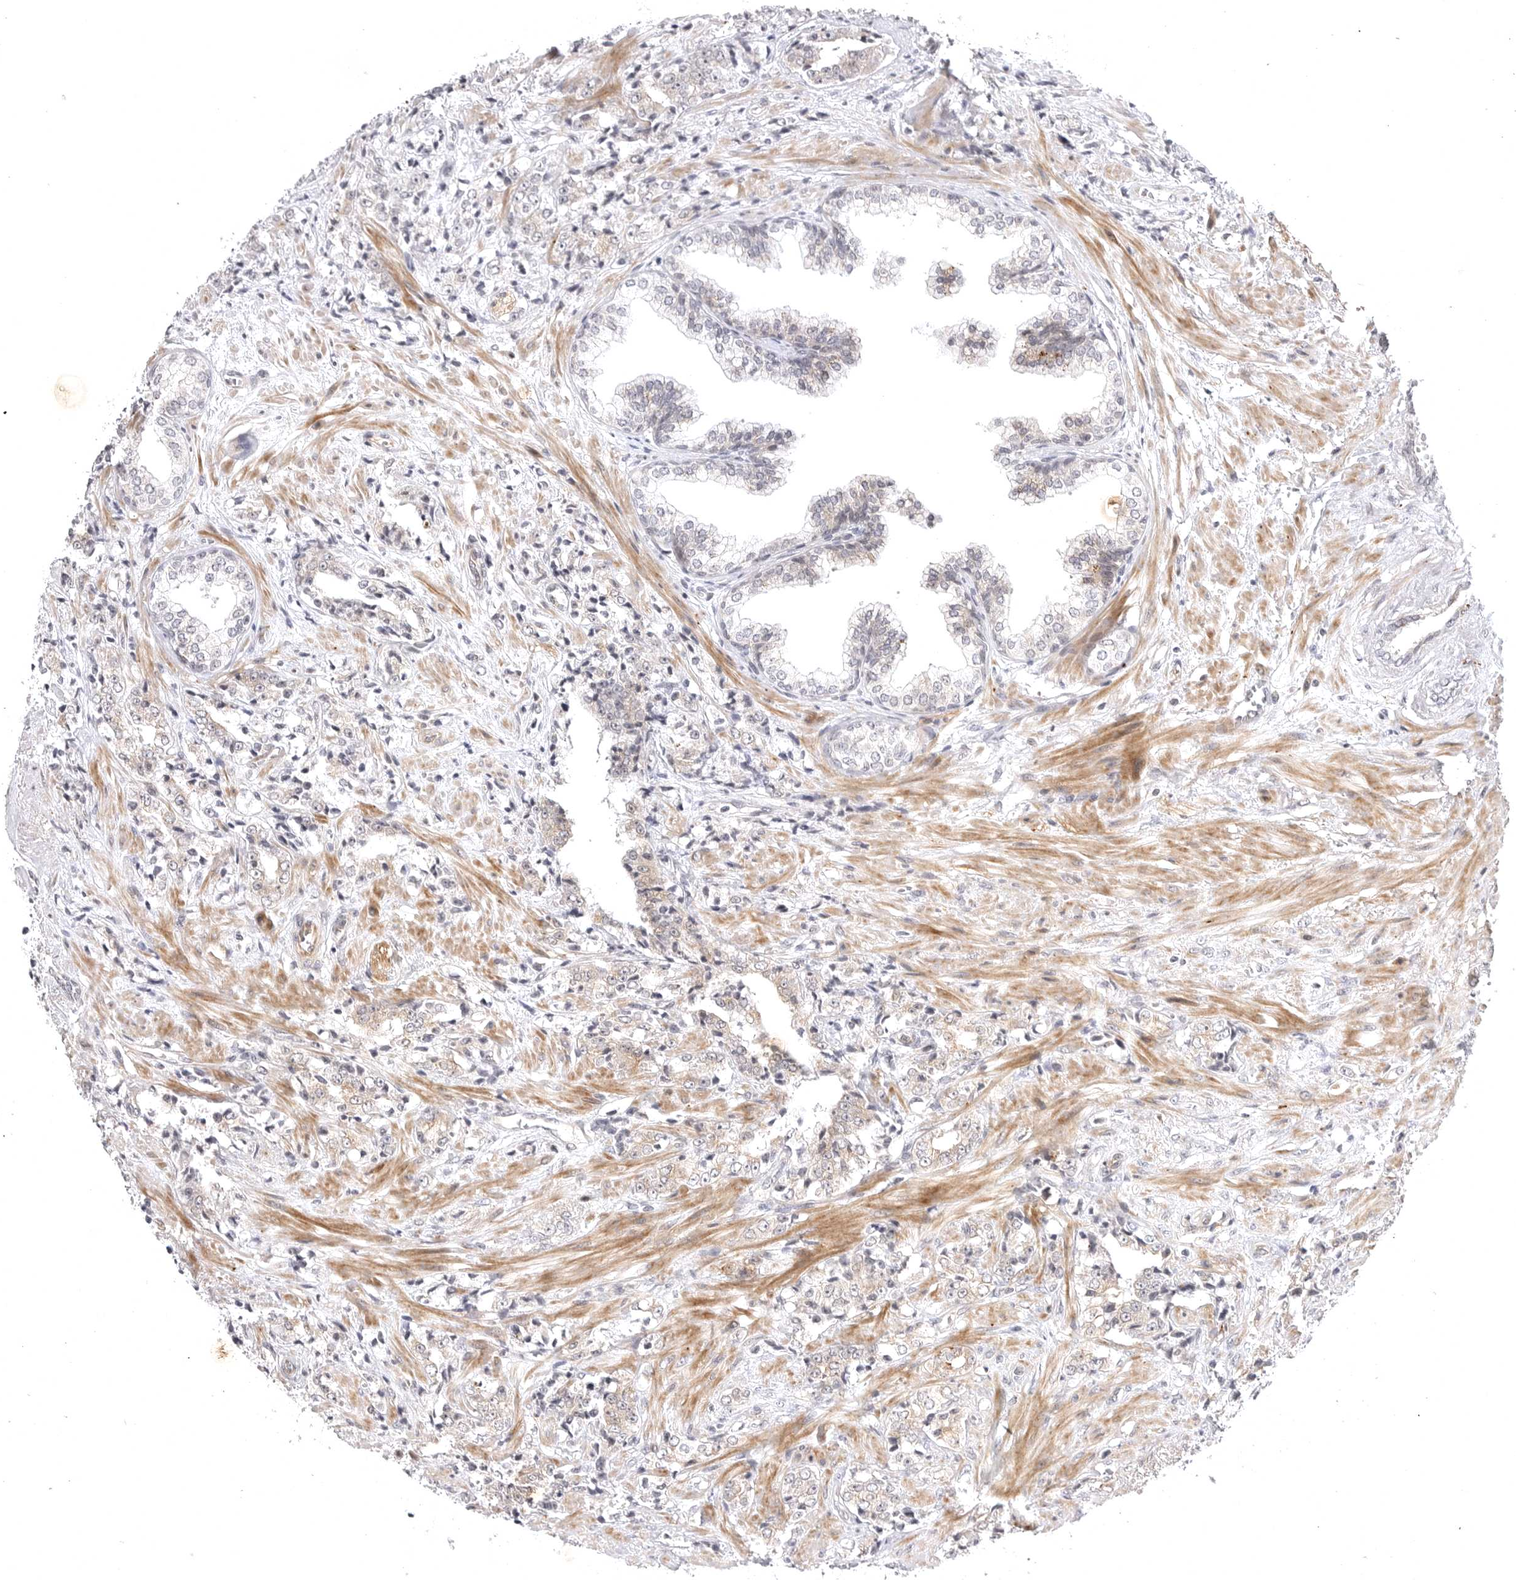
{"staining": {"intensity": "negative", "quantity": "none", "location": "none"}, "tissue": "prostate cancer", "cell_type": "Tumor cells", "image_type": "cancer", "snomed": [{"axis": "morphology", "description": "Adenocarcinoma, High grade"}, {"axis": "topography", "description": "Prostate"}], "caption": "Immunohistochemistry histopathology image of neoplastic tissue: prostate high-grade adenocarcinoma stained with DAB demonstrates no significant protein expression in tumor cells. (DAB (3,3'-diaminobenzidine) immunohistochemistry with hematoxylin counter stain).", "gene": "CD300LD", "patient": {"sex": "male", "age": 71}}